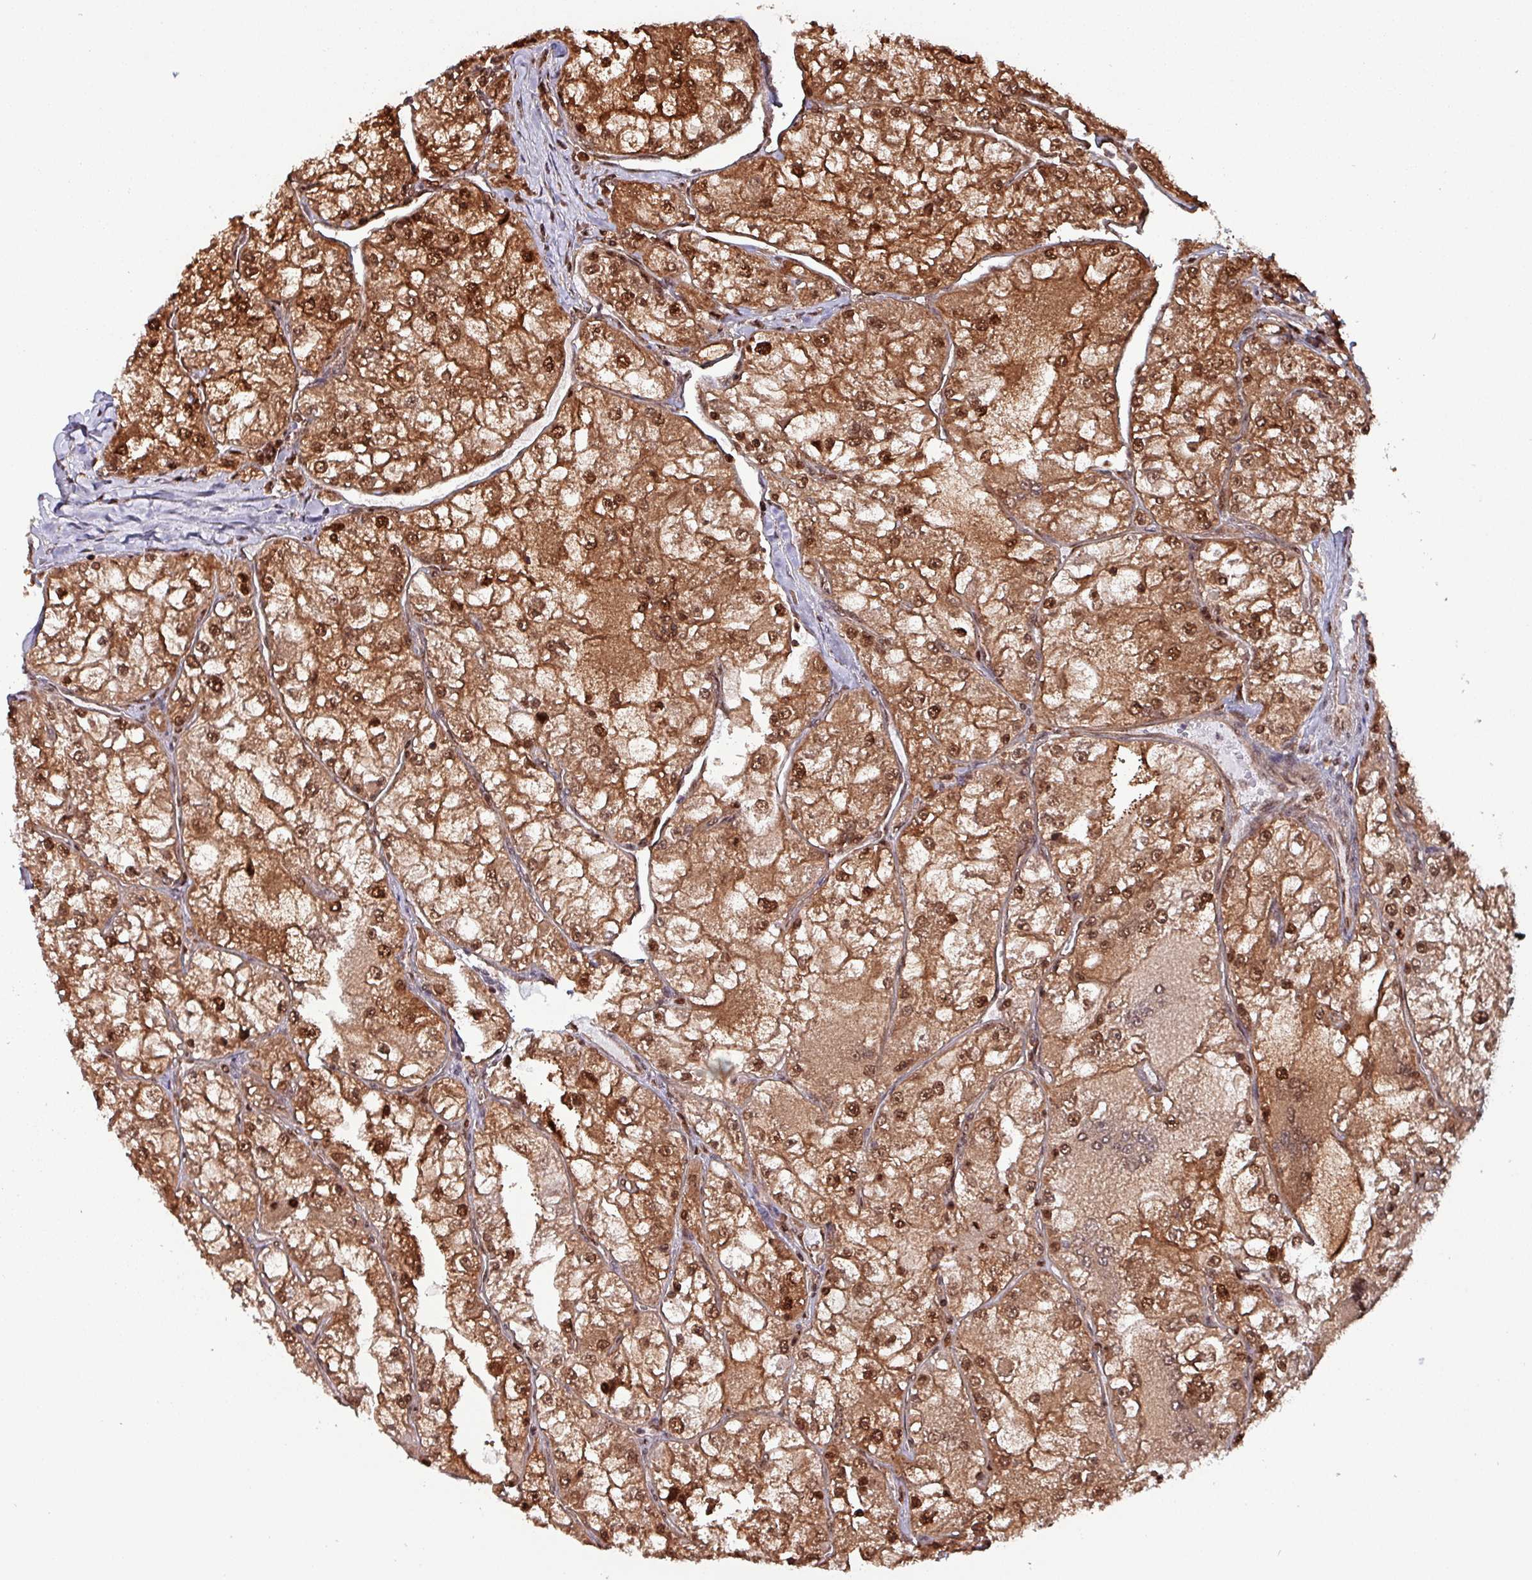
{"staining": {"intensity": "strong", "quantity": ">75%", "location": "cytoplasmic/membranous,nuclear"}, "tissue": "renal cancer", "cell_type": "Tumor cells", "image_type": "cancer", "snomed": [{"axis": "morphology", "description": "Adenocarcinoma, NOS"}, {"axis": "topography", "description": "Kidney"}], "caption": "Human renal adenocarcinoma stained with a protein marker demonstrates strong staining in tumor cells.", "gene": "PSMB8", "patient": {"sex": "female", "age": 72}}